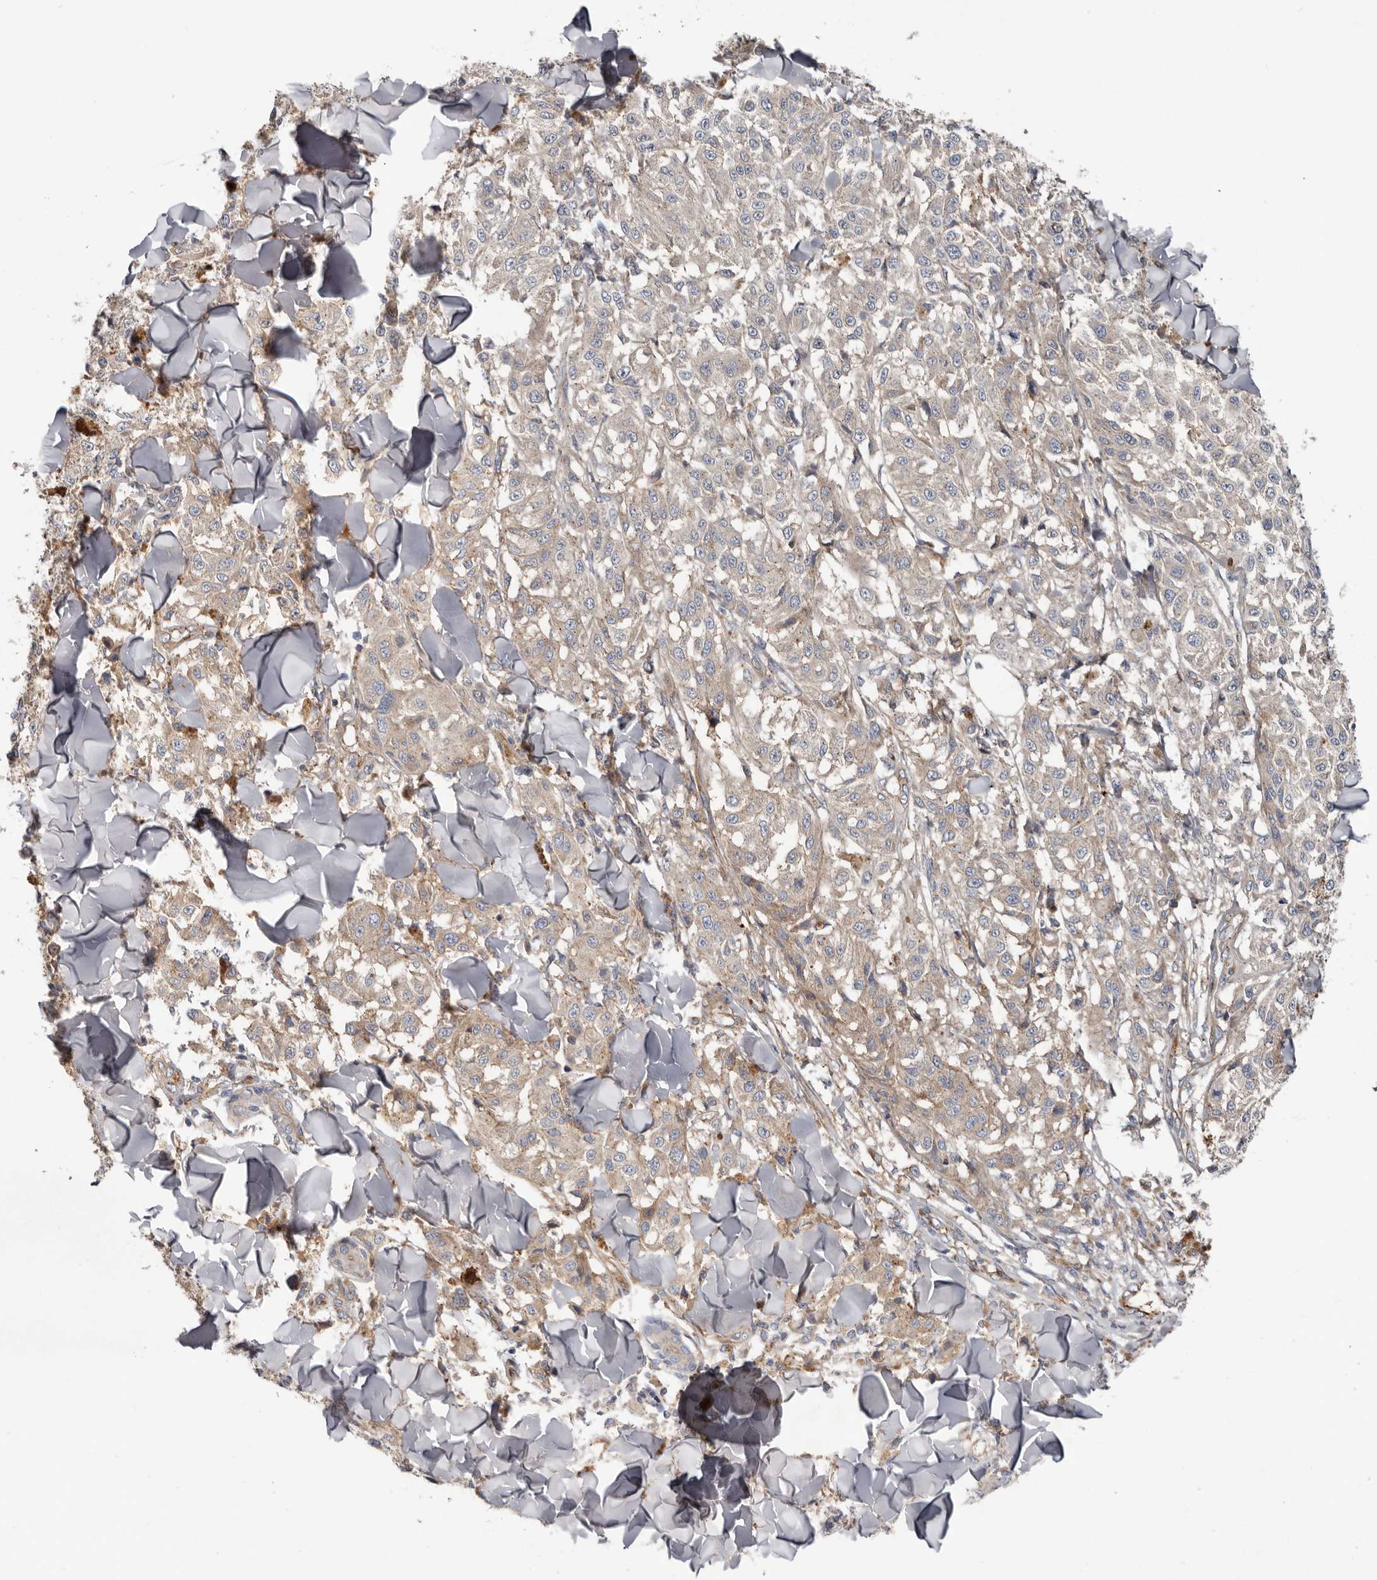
{"staining": {"intensity": "weak", "quantity": "25%-75%", "location": "cytoplasmic/membranous"}, "tissue": "melanoma", "cell_type": "Tumor cells", "image_type": "cancer", "snomed": [{"axis": "morphology", "description": "Malignant melanoma, NOS"}, {"axis": "topography", "description": "Skin"}], "caption": "Human melanoma stained for a protein (brown) reveals weak cytoplasmic/membranous positive expression in about 25%-75% of tumor cells.", "gene": "LUZP1", "patient": {"sex": "female", "age": 64}}